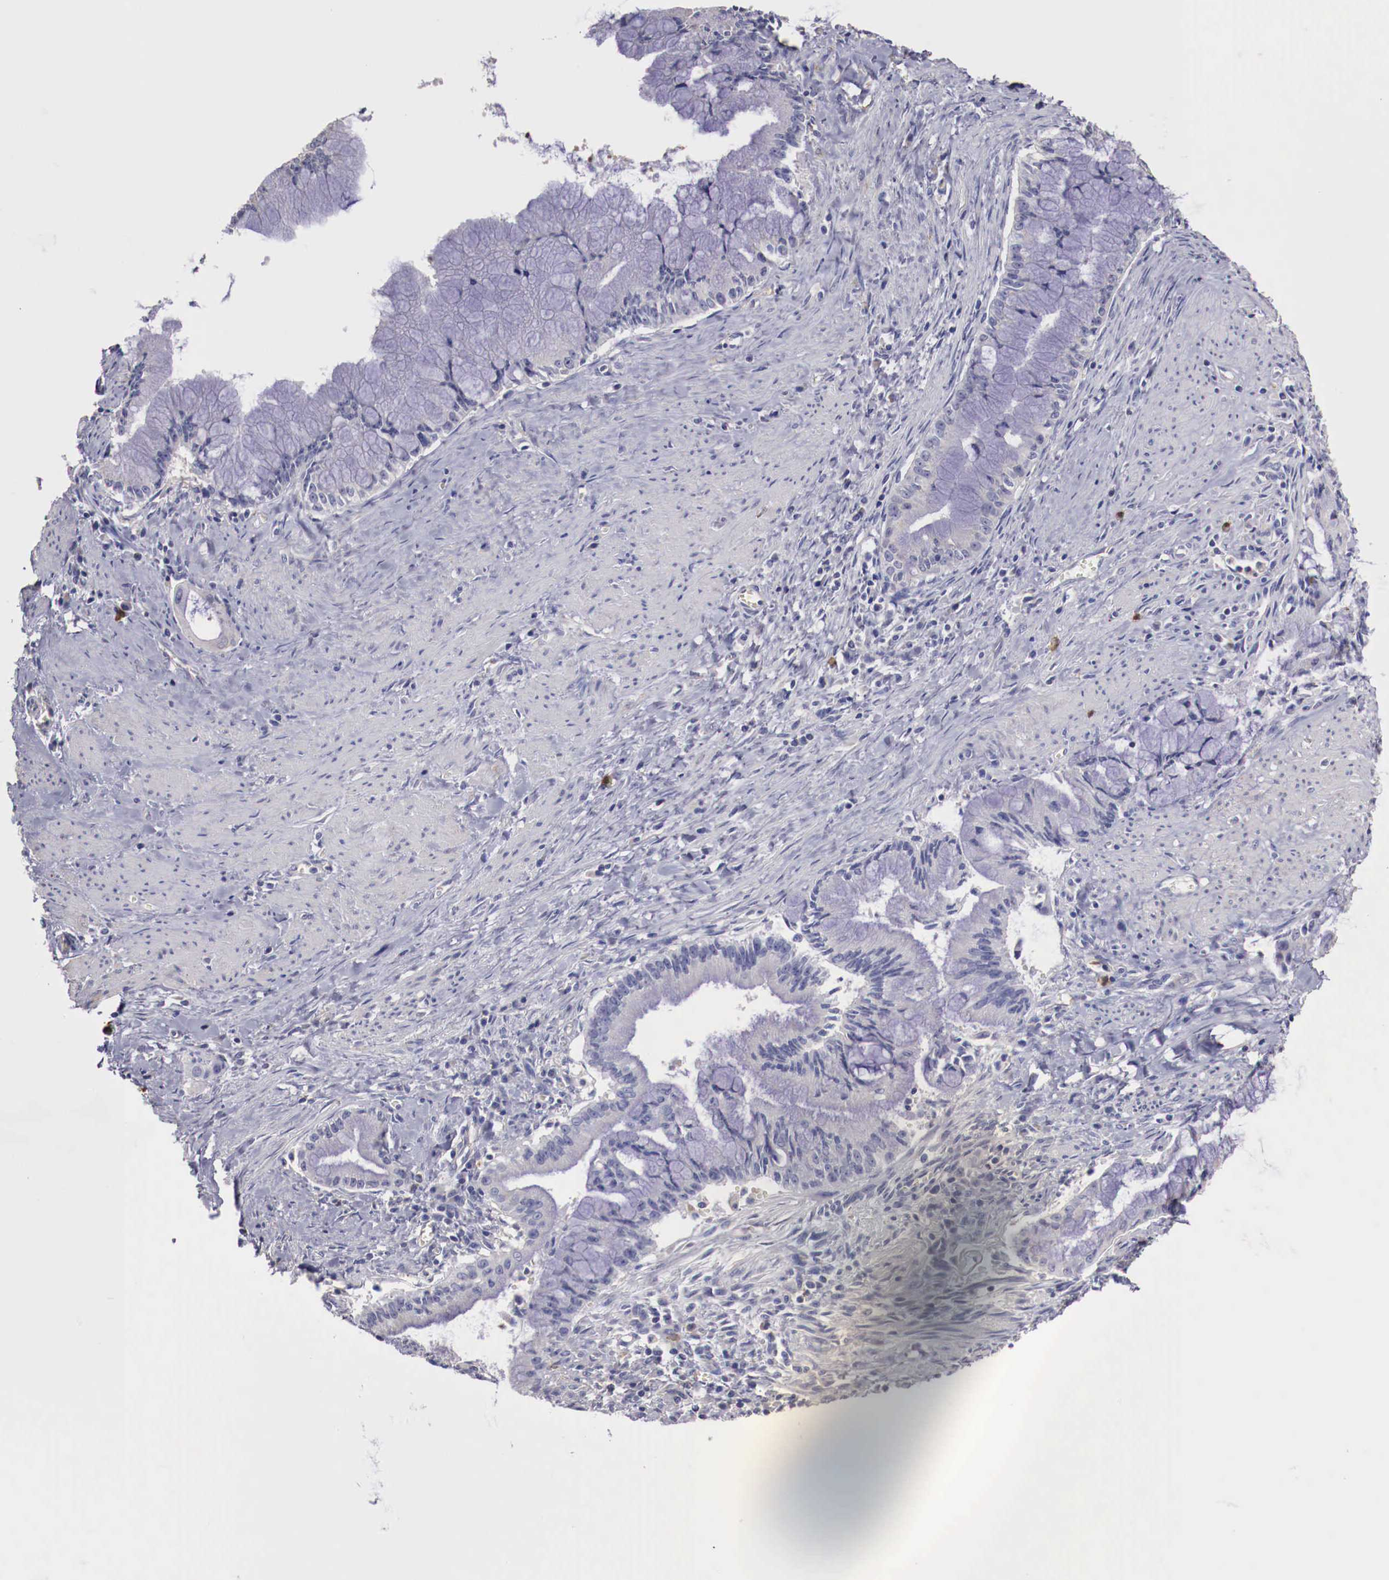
{"staining": {"intensity": "negative", "quantity": "none", "location": "none"}, "tissue": "pancreatic cancer", "cell_type": "Tumor cells", "image_type": "cancer", "snomed": [{"axis": "morphology", "description": "Adenocarcinoma, NOS"}, {"axis": "topography", "description": "Pancreas"}], "caption": "Tumor cells show no significant protein expression in pancreatic adenocarcinoma. (Stains: DAB immunohistochemistry with hematoxylin counter stain, Microscopy: brightfield microscopy at high magnification).", "gene": "PITPNA", "patient": {"sex": "male", "age": 59}}